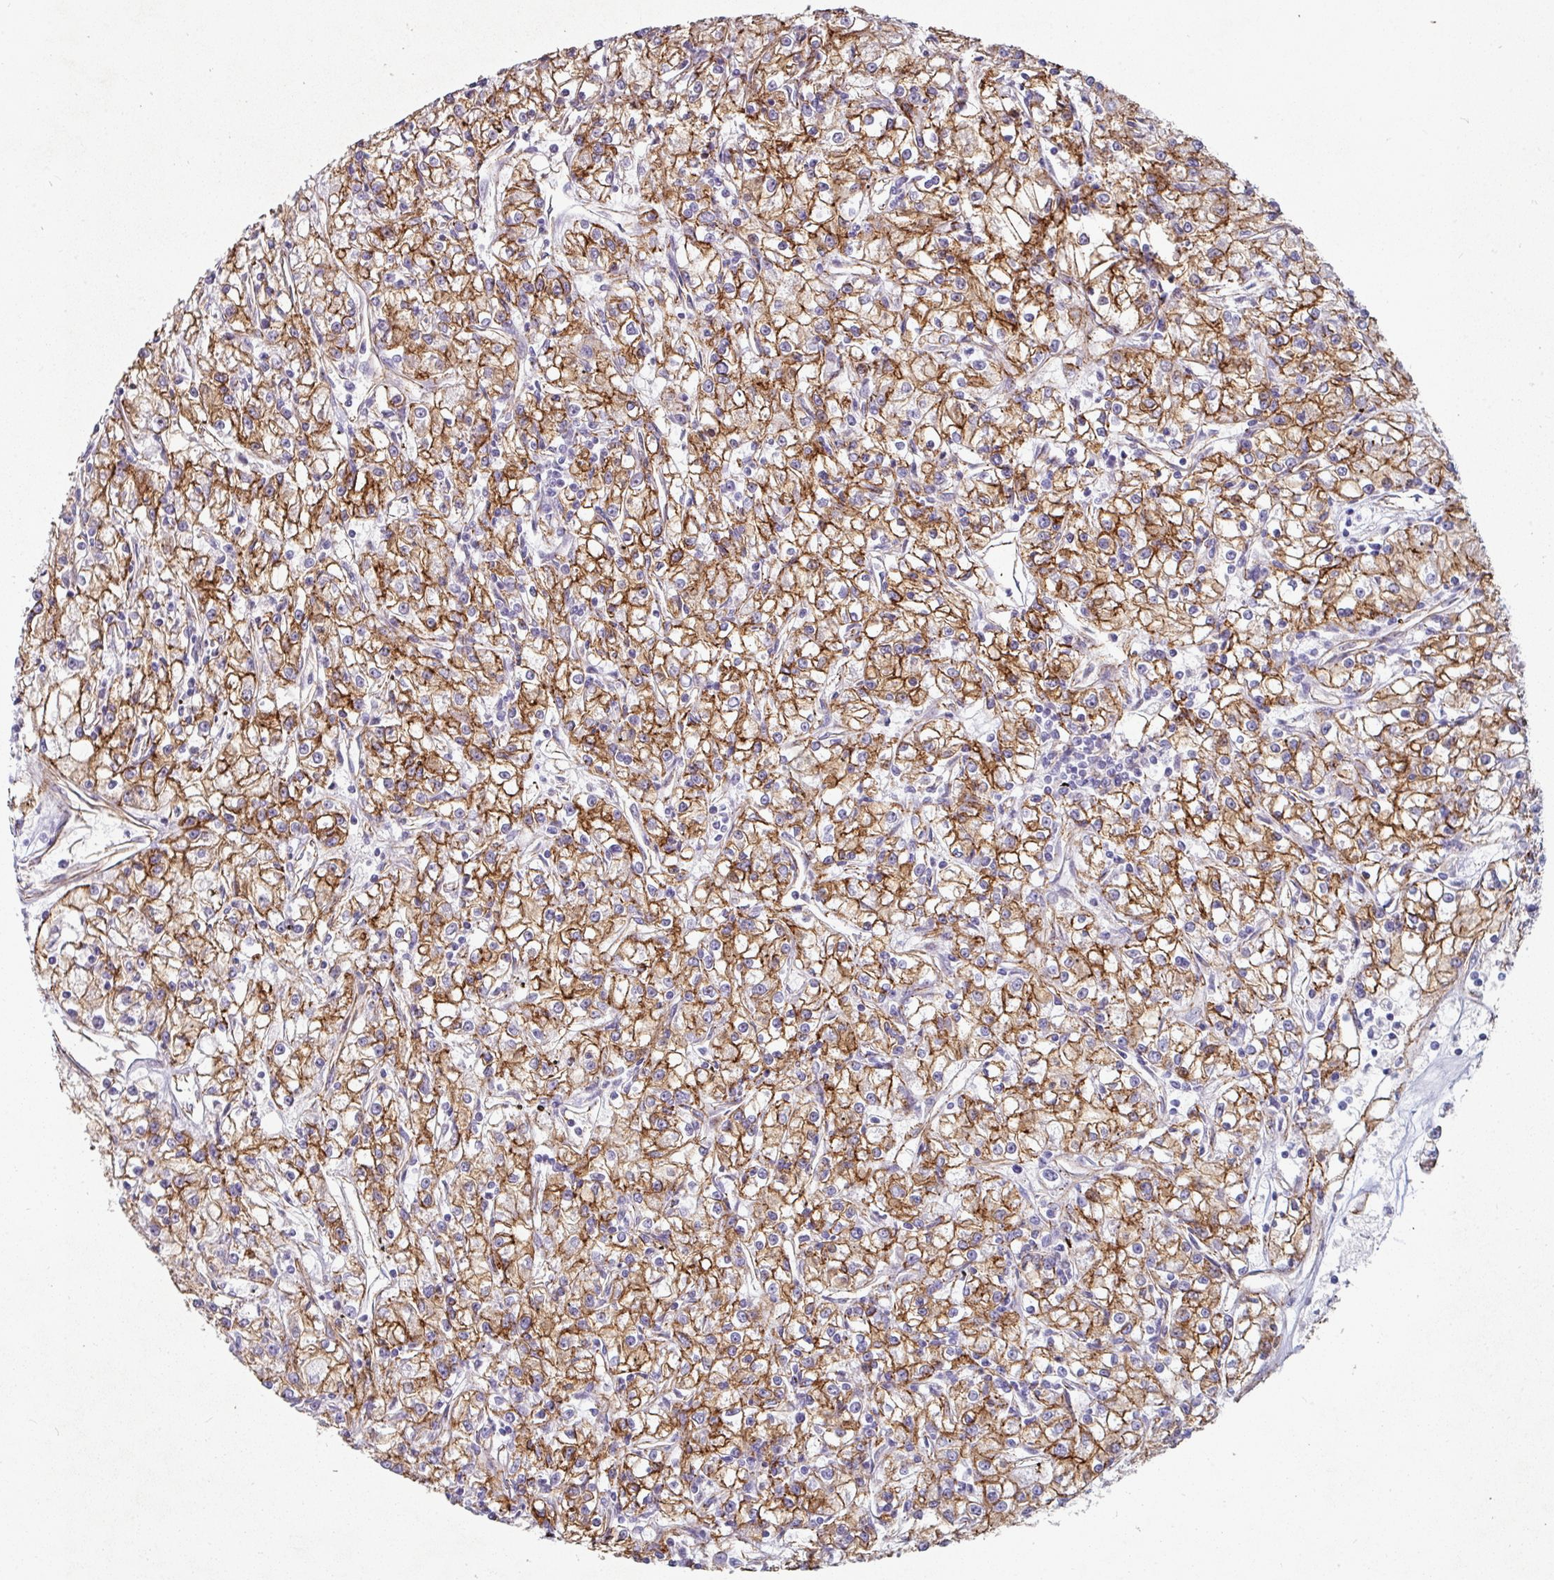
{"staining": {"intensity": "moderate", "quantity": ">75%", "location": "cytoplasmic/membranous"}, "tissue": "renal cancer", "cell_type": "Tumor cells", "image_type": "cancer", "snomed": [{"axis": "morphology", "description": "Adenocarcinoma, NOS"}, {"axis": "topography", "description": "Kidney"}], "caption": "Immunohistochemistry histopathology image of adenocarcinoma (renal) stained for a protein (brown), which demonstrates medium levels of moderate cytoplasmic/membranous staining in approximately >75% of tumor cells.", "gene": "JUP", "patient": {"sex": "female", "age": 59}}